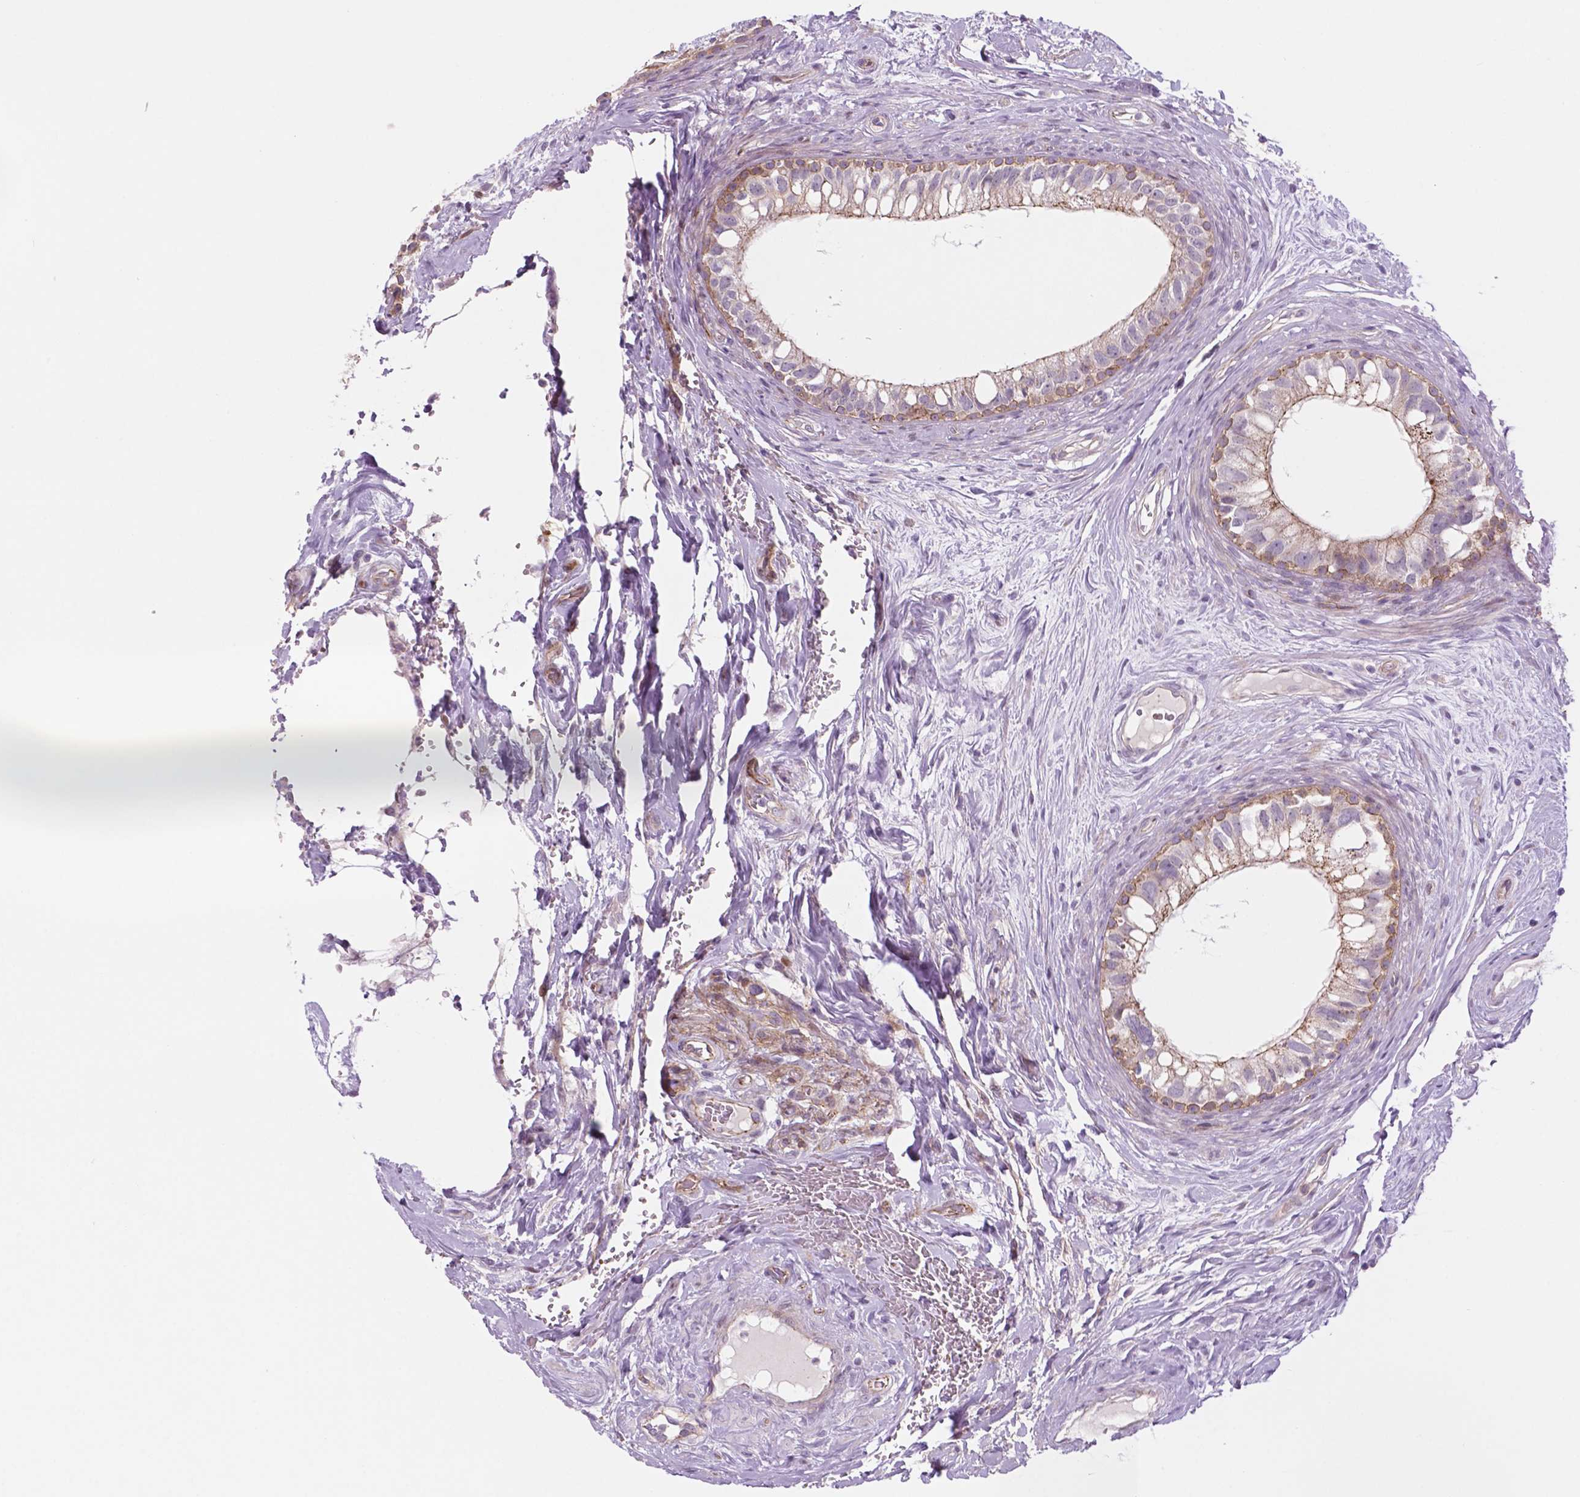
{"staining": {"intensity": "weak", "quantity": "25%-75%", "location": "cytoplasmic/membranous"}, "tissue": "epididymis", "cell_type": "Glandular cells", "image_type": "normal", "snomed": [{"axis": "morphology", "description": "Normal tissue, NOS"}, {"axis": "topography", "description": "Epididymis"}], "caption": "Immunohistochemical staining of benign human epididymis displays low levels of weak cytoplasmic/membranous staining in approximately 25%-75% of glandular cells. (DAB (3,3'-diaminobenzidine) IHC with brightfield microscopy, high magnification).", "gene": "RND3", "patient": {"sex": "male", "age": 59}}